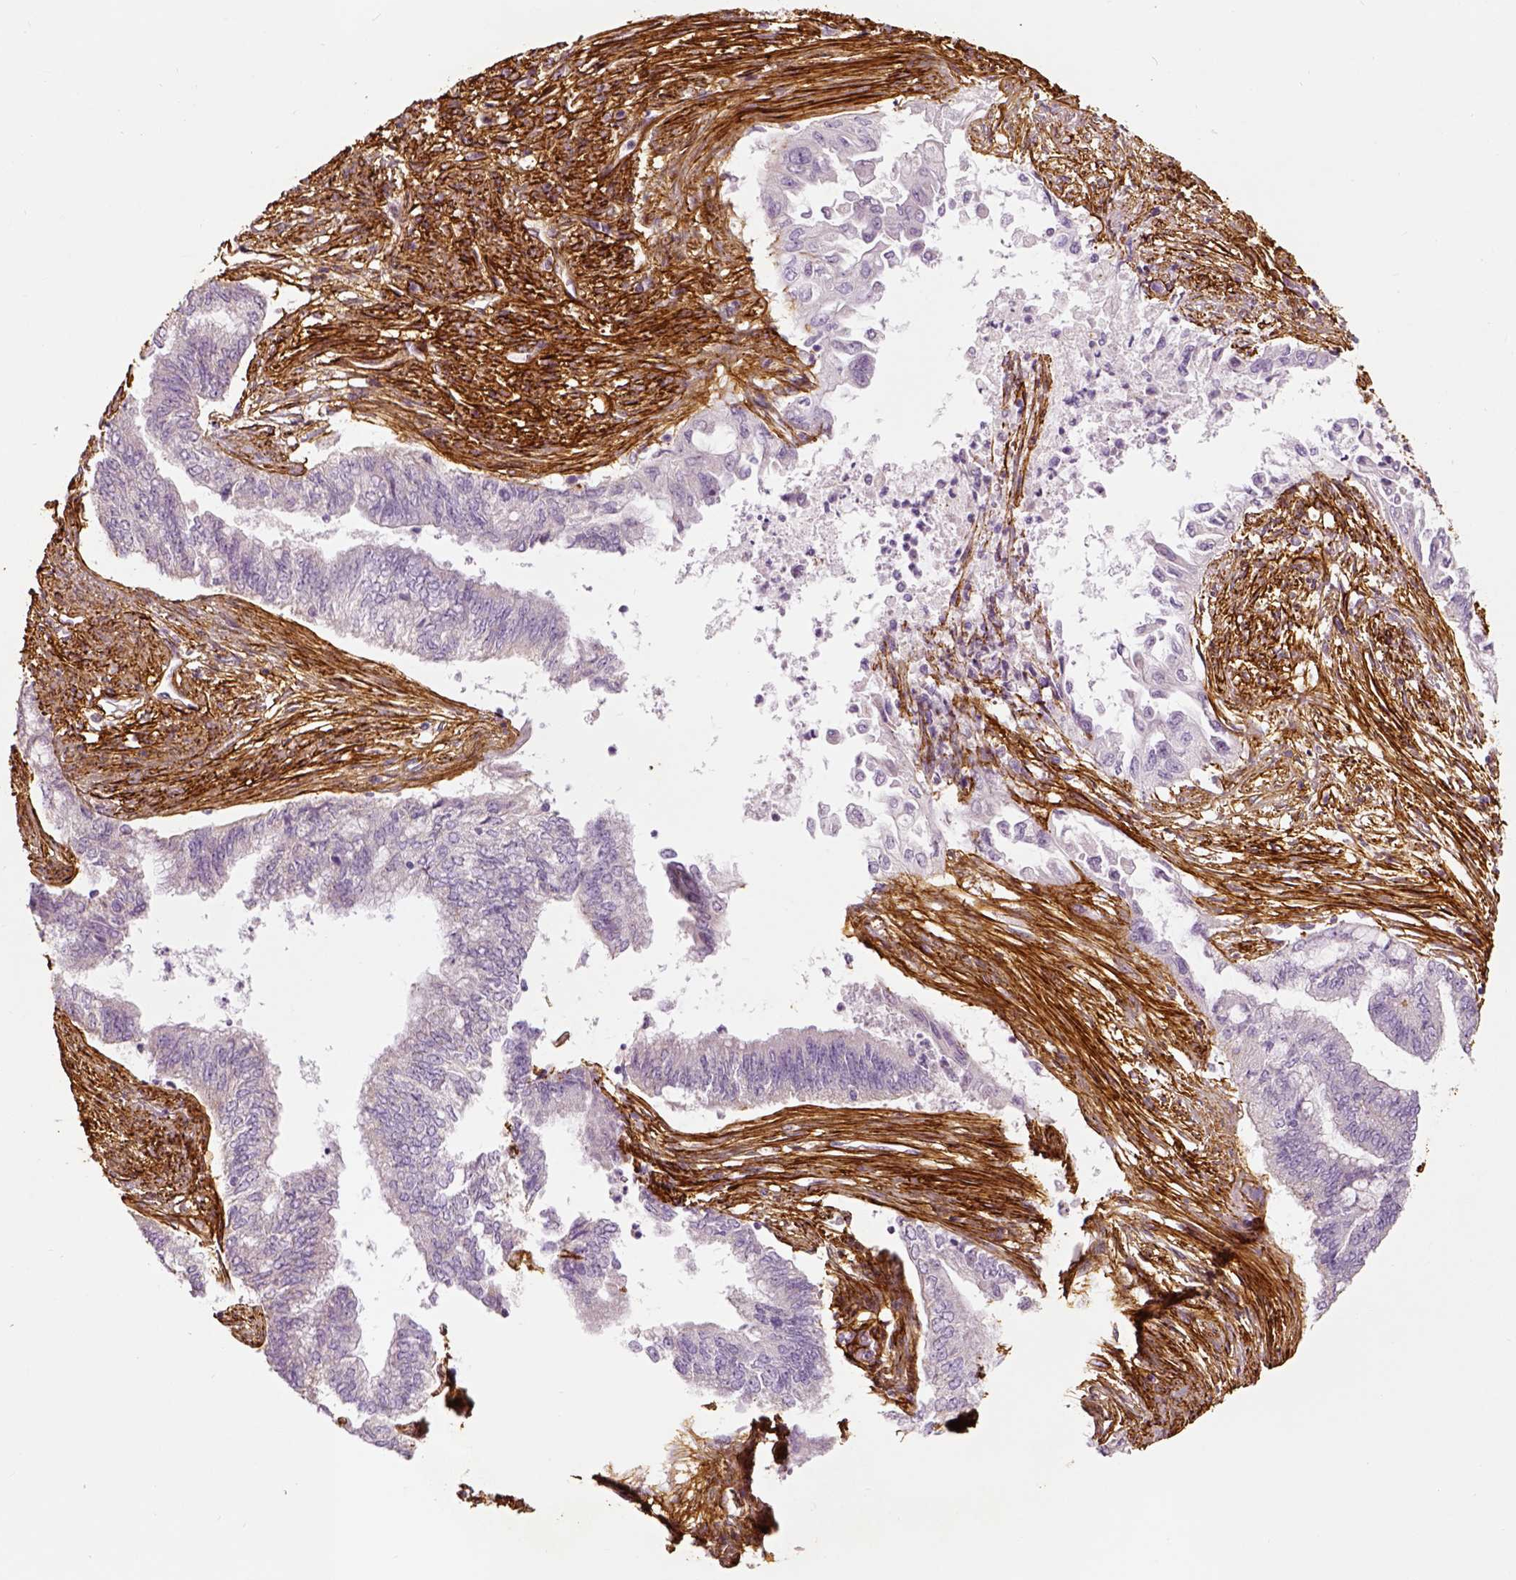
{"staining": {"intensity": "negative", "quantity": "none", "location": "none"}, "tissue": "endometrial cancer", "cell_type": "Tumor cells", "image_type": "cancer", "snomed": [{"axis": "morphology", "description": "Adenocarcinoma, NOS"}, {"axis": "topography", "description": "Endometrium"}], "caption": "Tumor cells are negative for protein expression in human endometrial cancer.", "gene": "COL6A2", "patient": {"sex": "female", "age": 65}}